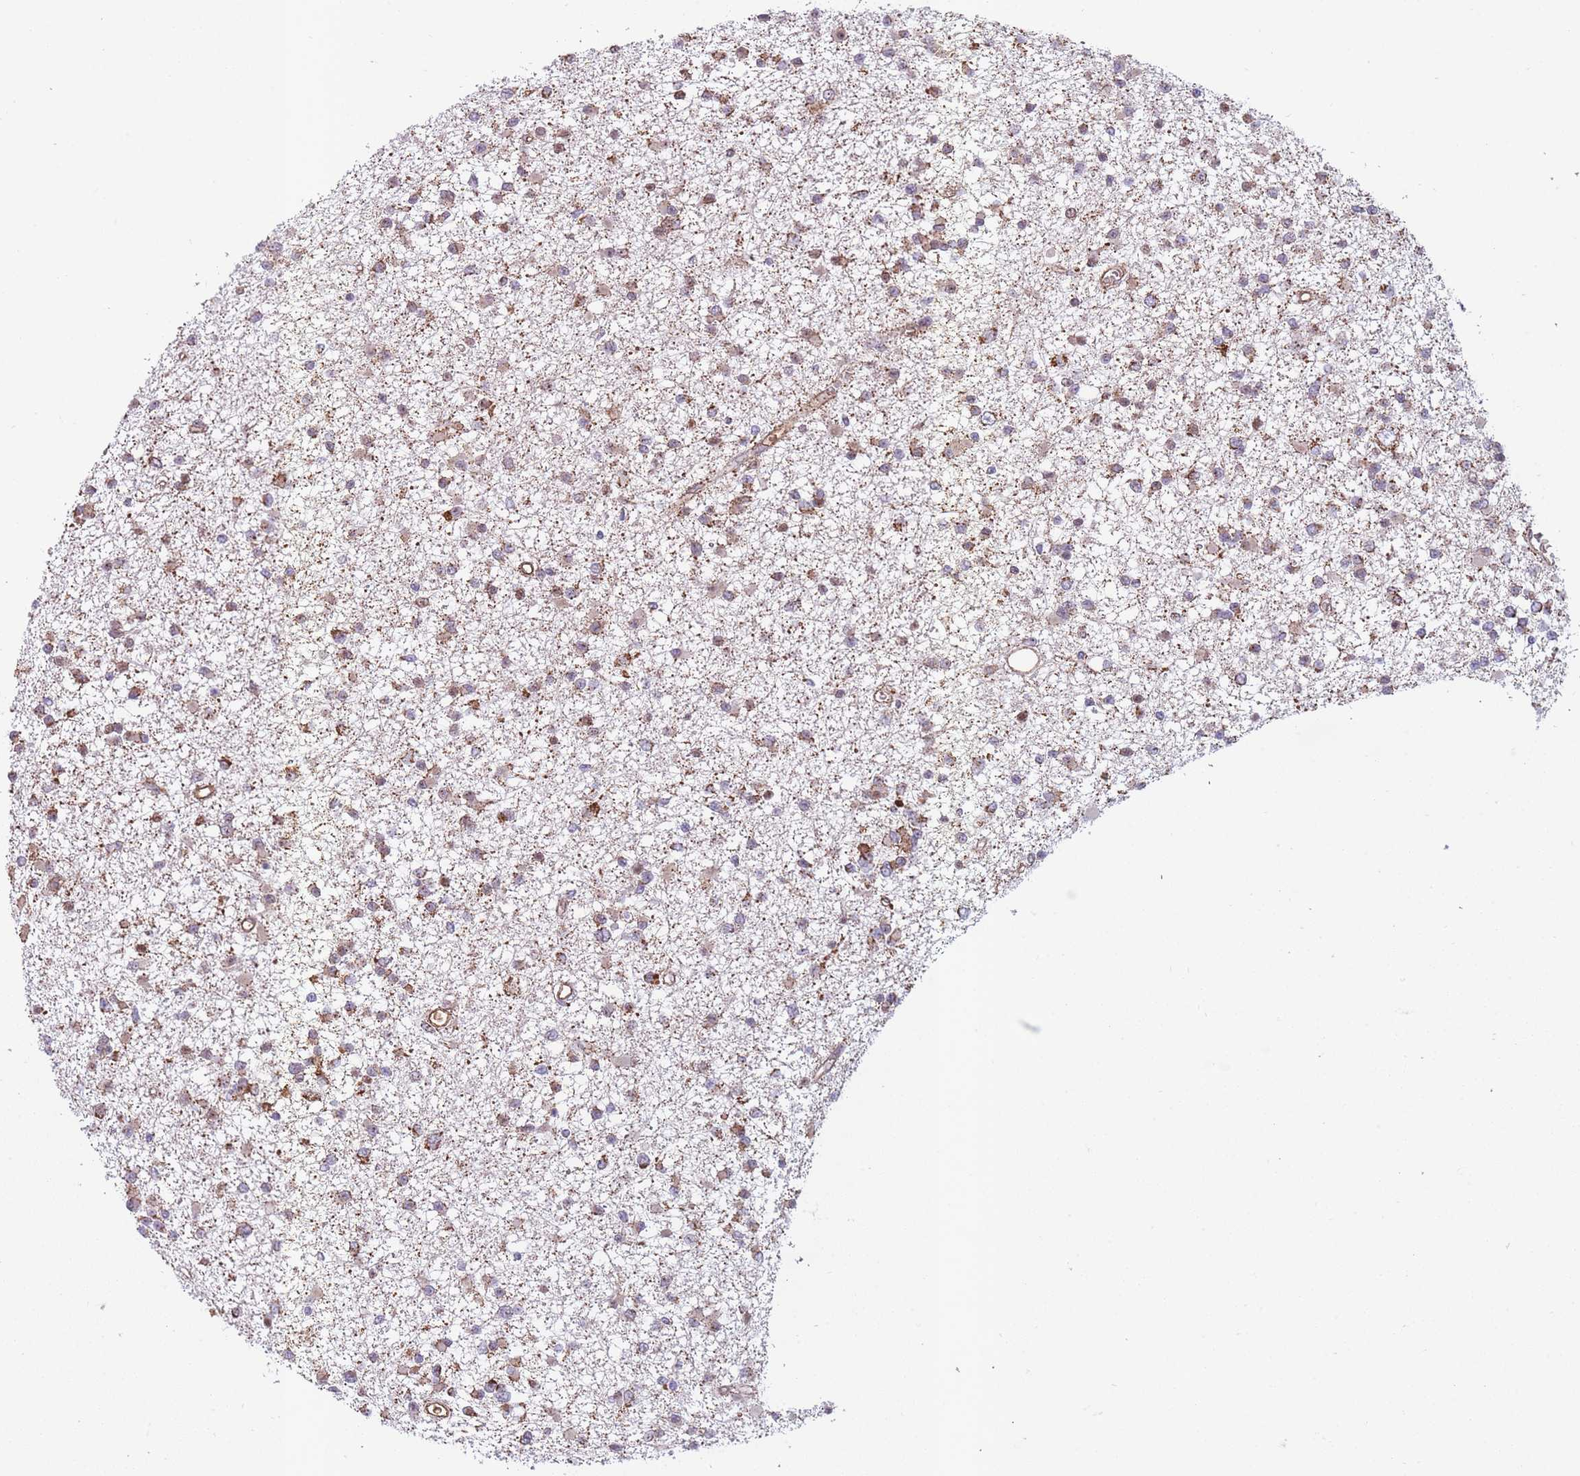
{"staining": {"intensity": "moderate", "quantity": ">75%", "location": "cytoplasmic/membranous"}, "tissue": "glioma", "cell_type": "Tumor cells", "image_type": "cancer", "snomed": [{"axis": "morphology", "description": "Glioma, malignant, Low grade"}, {"axis": "topography", "description": "Brain"}], "caption": "Immunohistochemistry of human glioma shows medium levels of moderate cytoplasmic/membranous positivity in approximately >75% of tumor cells.", "gene": "KAT2A", "patient": {"sex": "female", "age": 22}}